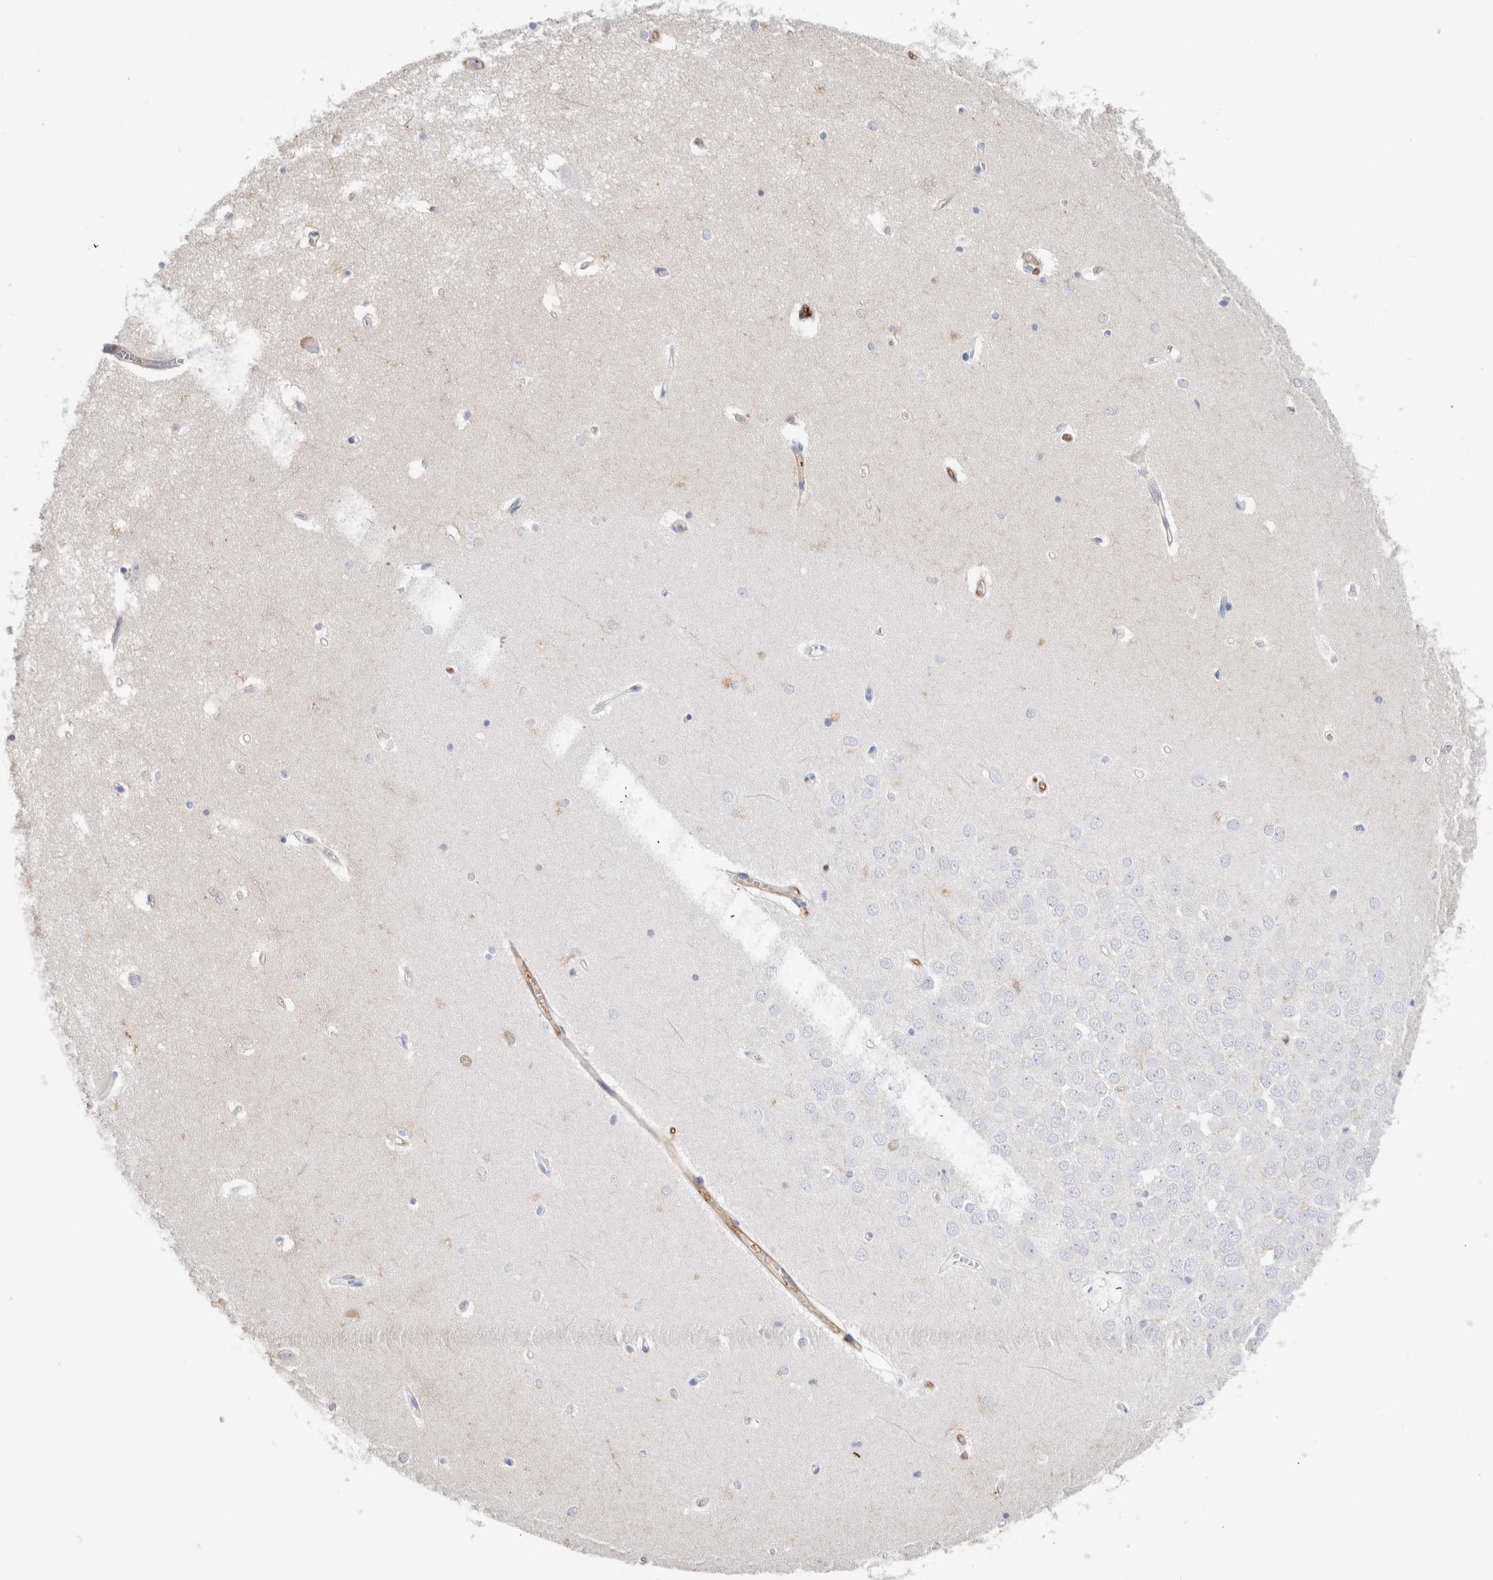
{"staining": {"intensity": "negative", "quantity": "none", "location": "none"}, "tissue": "hippocampus", "cell_type": "Glial cells", "image_type": "normal", "snomed": [{"axis": "morphology", "description": "Normal tissue, NOS"}, {"axis": "topography", "description": "Hippocampus"}], "caption": "Image shows no significant protein positivity in glial cells of normal hippocampus. (DAB (3,3'-diaminobenzidine) immunohistochemistry with hematoxylin counter stain).", "gene": "NAPEPLD", "patient": {"sex": "male", "age": 70}}